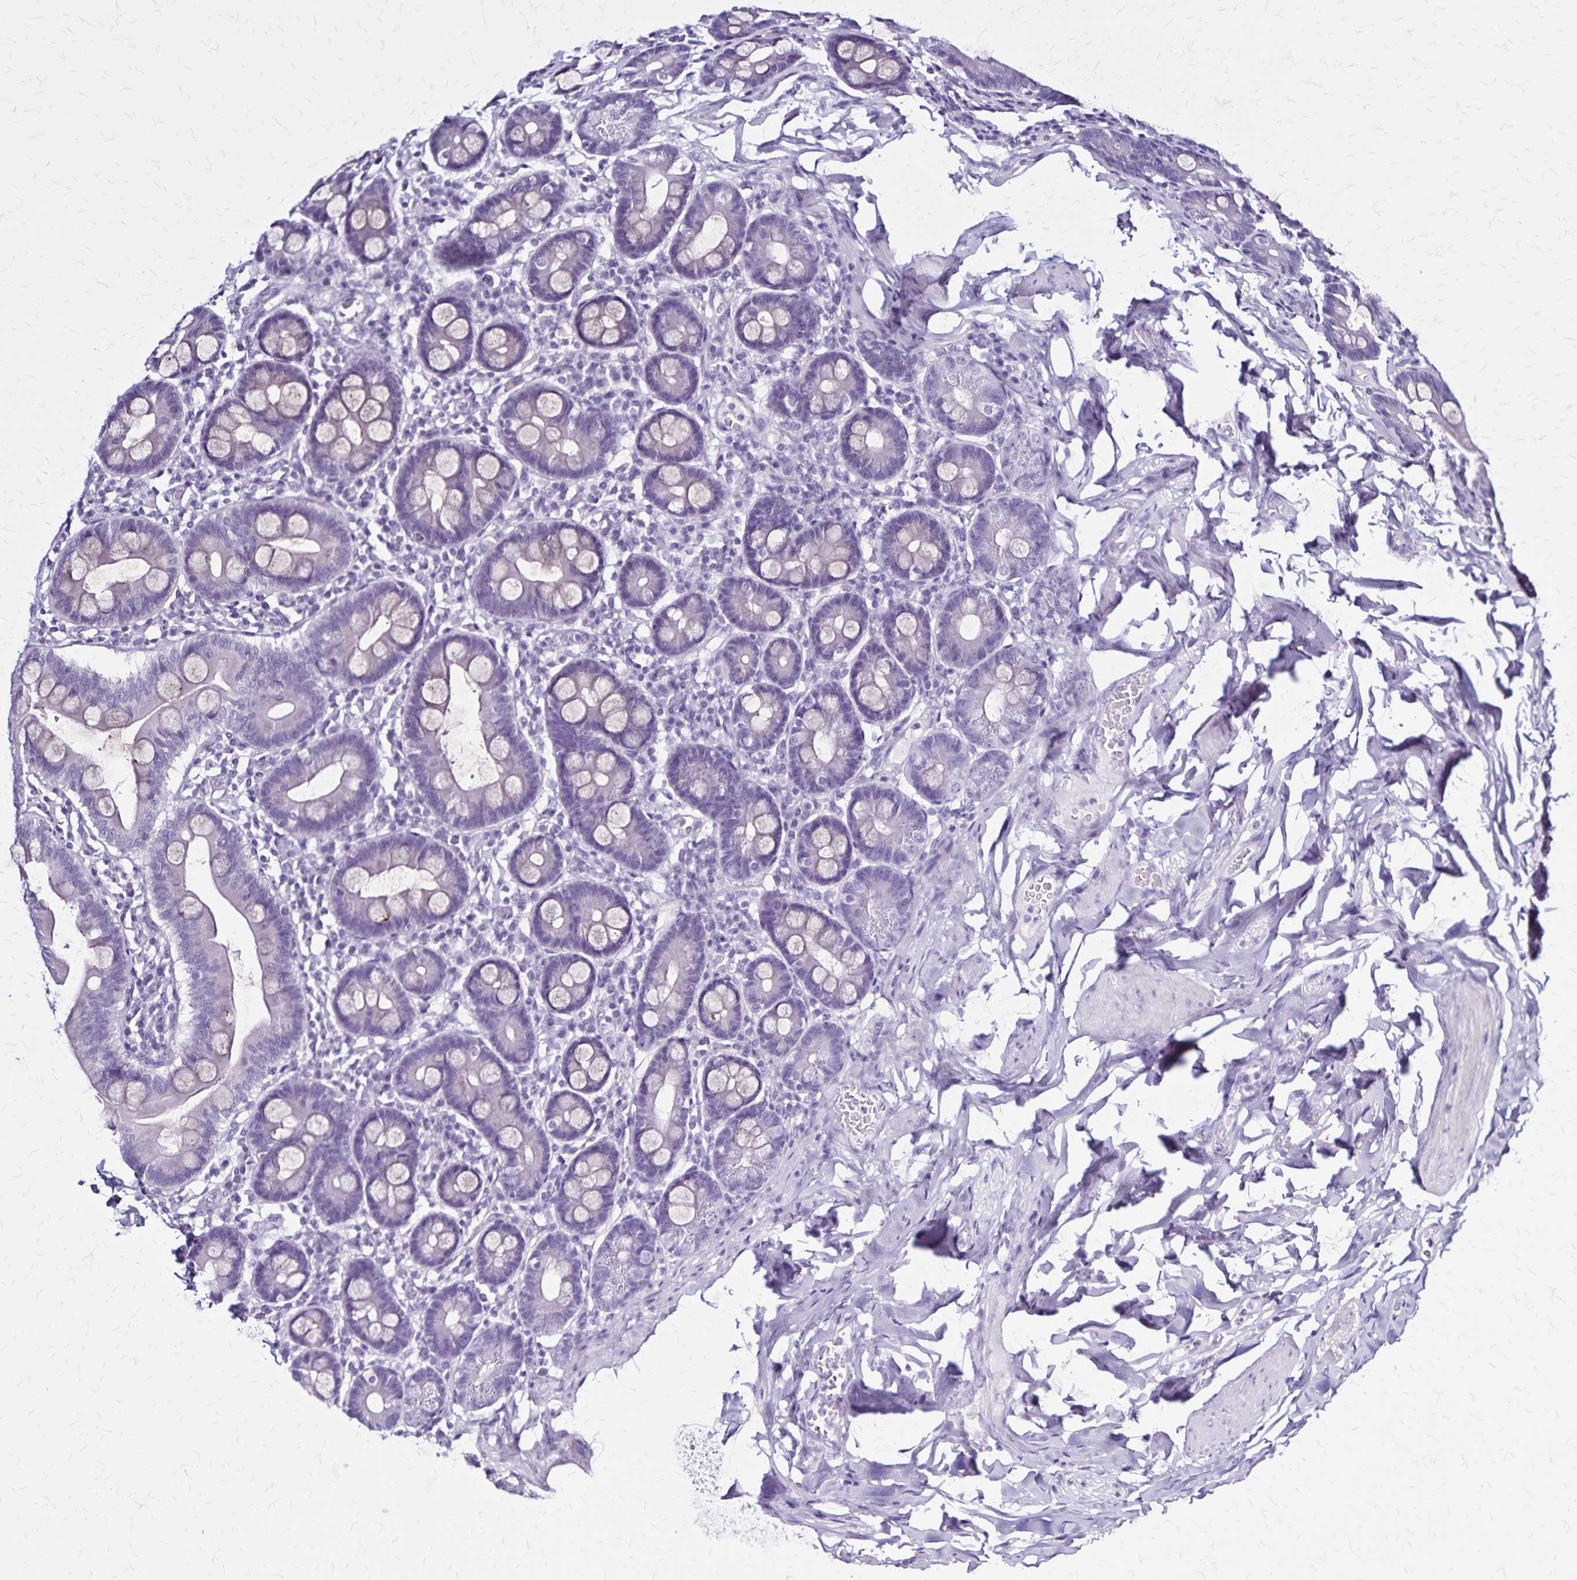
{"staining": {"intensity": "negative", "quantity": "none", "location": "none"}, "tissue": "duodenum", "cell_type": "Glandular cells", "image_type": "normal", "snomed": [{"axis": "morphology", "description": "Normal tissue, NOS"}, {"axis": "topography", "description": "Pancreas"}, {"axis": "topography", "description": "Duodenum"}], "caption": "This image is of normal duodenum stained with immunohistochemistry to label a protein in brown with the nuclei are counter-stained blue. There is no positivity in glandular cells.", "gene": "PLXNA4", "patient": {"sex": "male", "age": 59}}